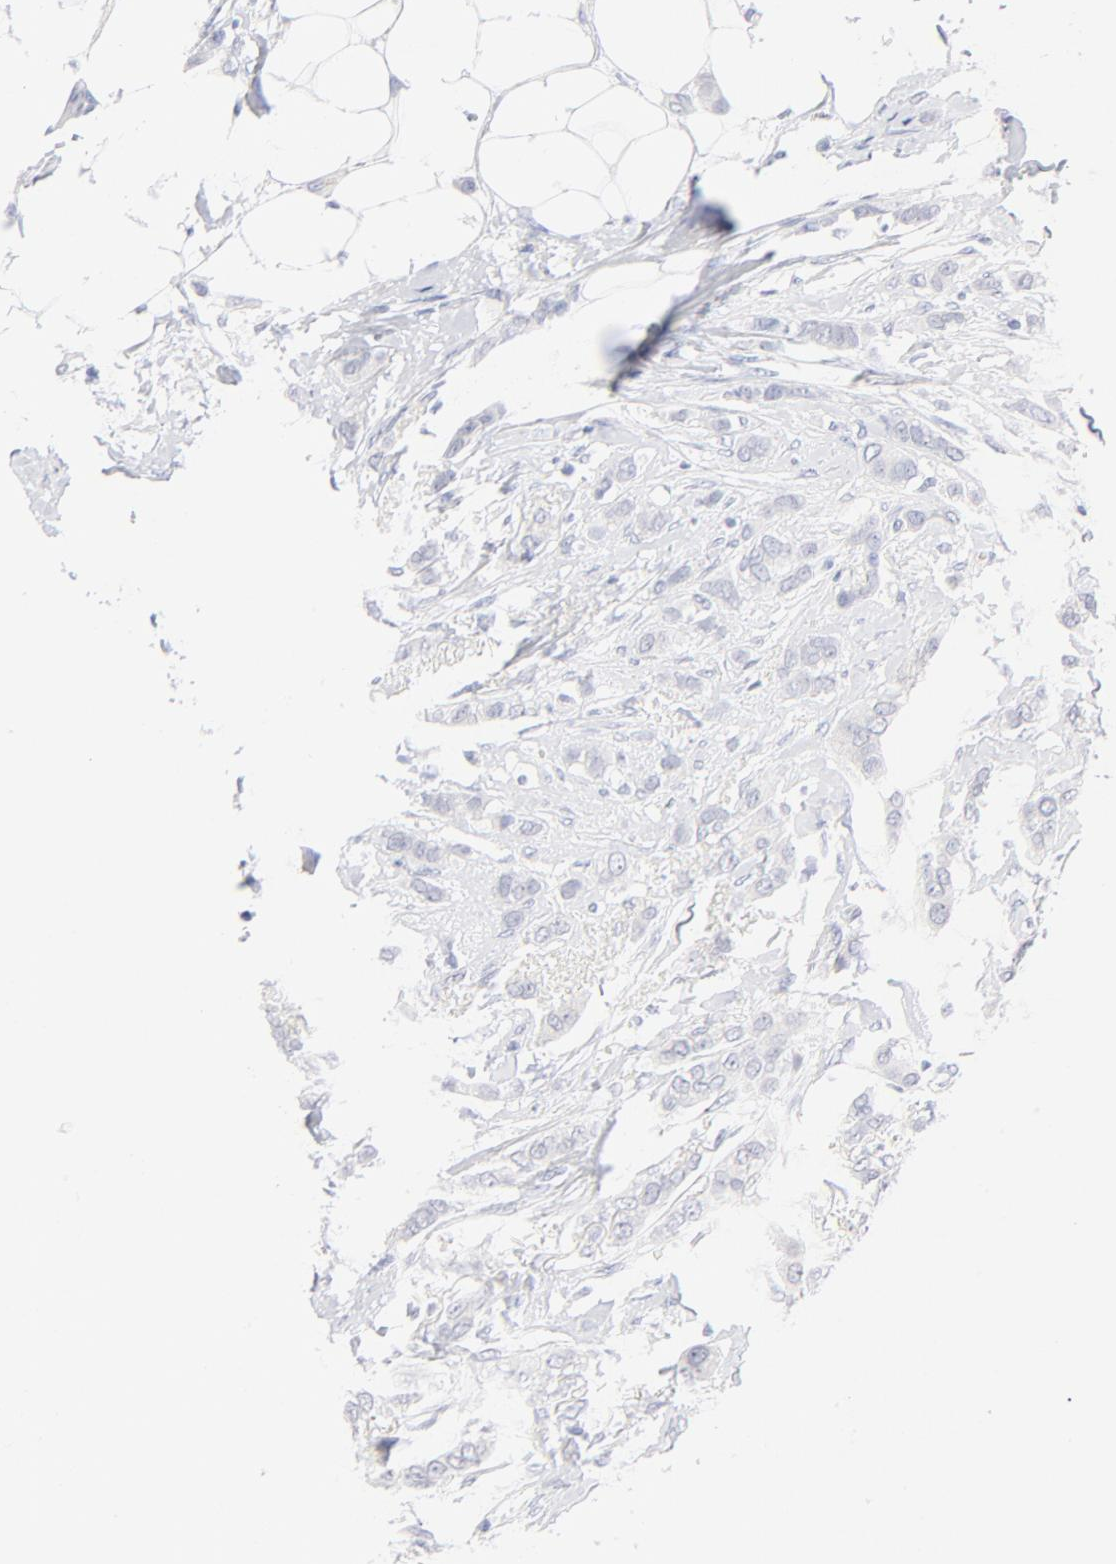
{"staining": {"intensity": "negative", "quantity": "none", "location": "none"}, "tissue": "breast cancer", "cell_type": "Tumor cells", "image_type": "cancer", "snomed": [{"axis": "morphology", "description": "Lobular carcinoma"}, {"axis": "topography", "description": "Breast"}], "caption": "High power microscopy photomicrograph of an IHC photomicrograph of breast cancer (lobular carcinoma), revealing no significant staining in tumor cells.", "gene": "ONECUT1", "patient": {"sex": "female", "age": 55}}